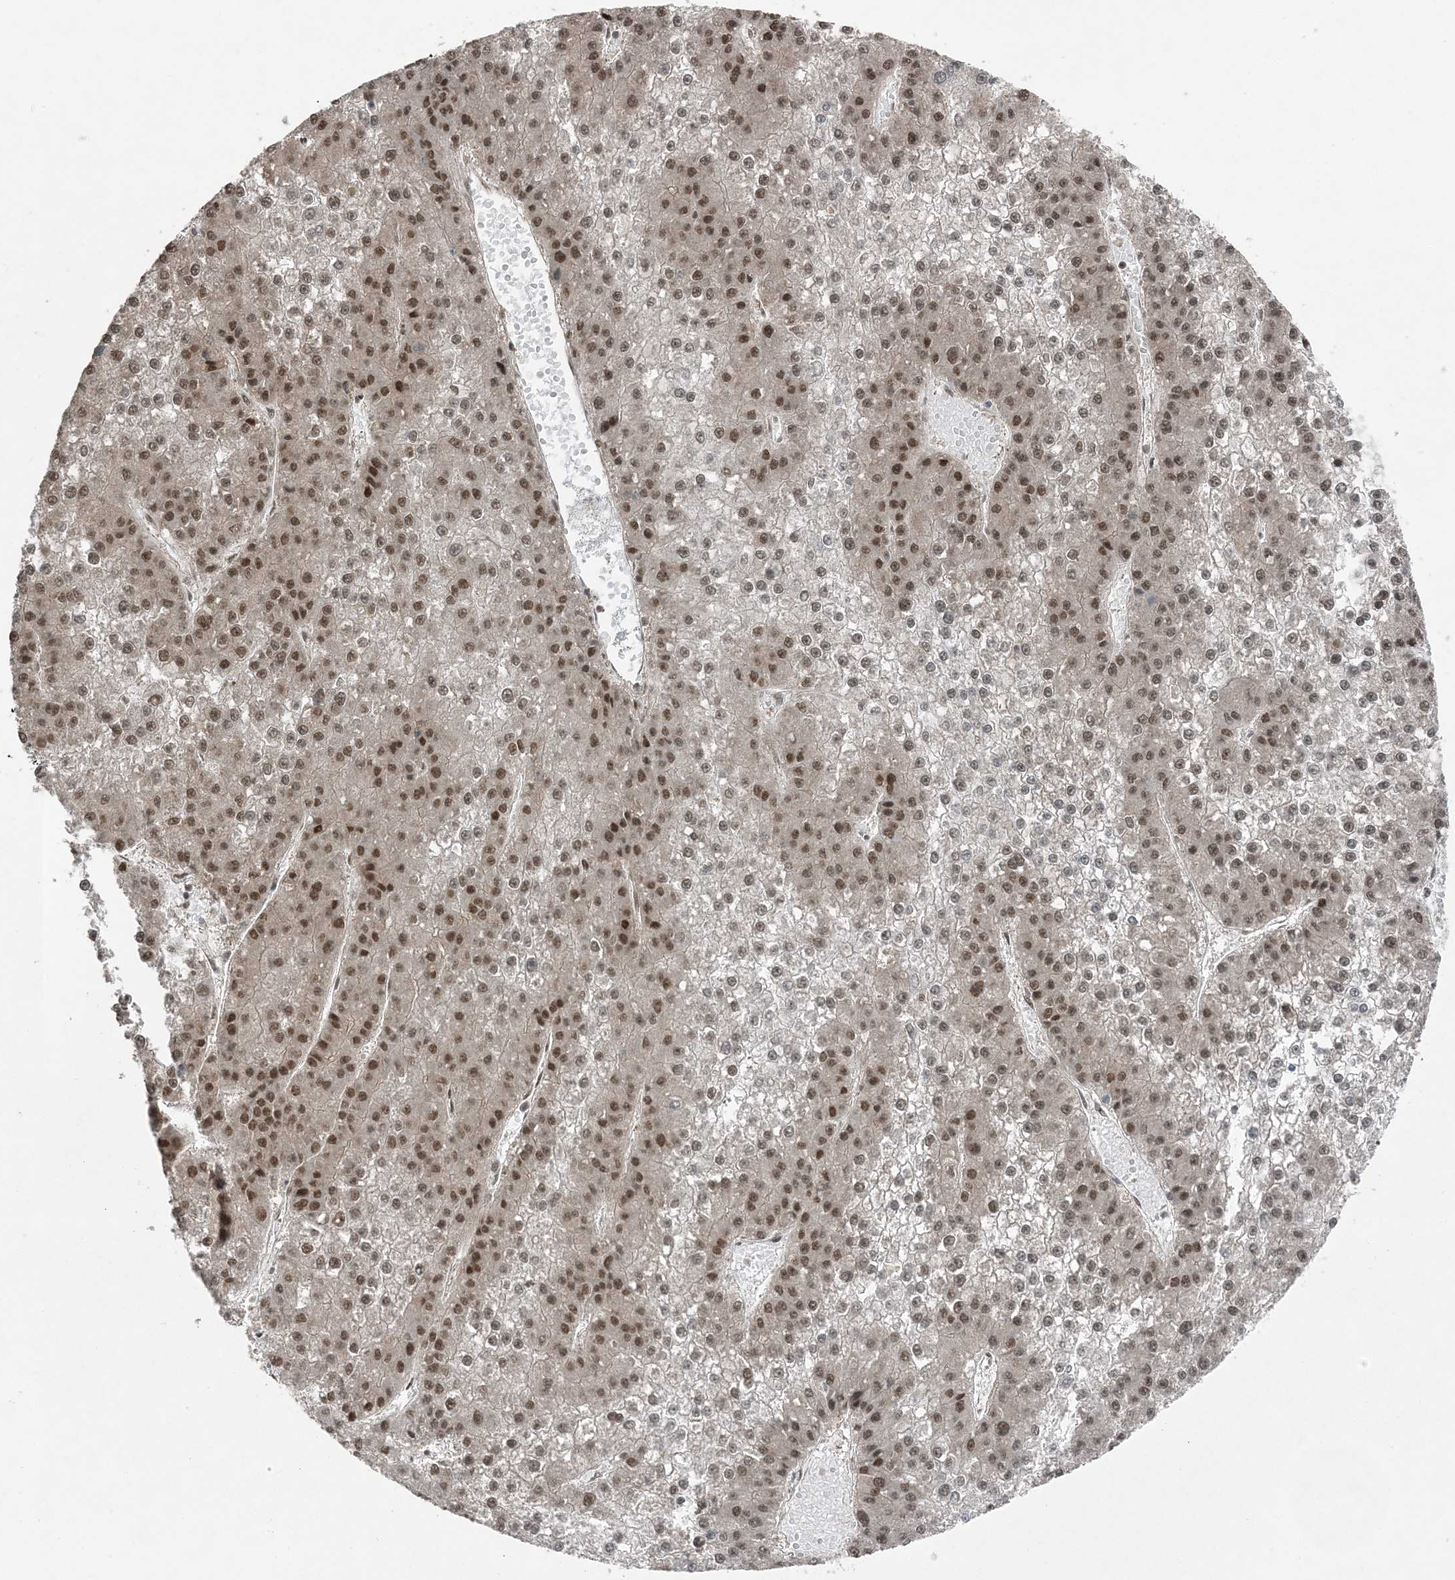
{"staining": {"intensity": "moderate", "quantity": ">75%", "location": "nuclear"}, "tissue": "liver cancer", "cell_type": "Tumor cells", "image_type": "cancer", "snomed": [{"axis": "morphology", "description": "Carcinoma, Hepatocellular, NOS"}, {"axis": "topography", "description": "Liver"}], "caption": "Hepatocellular carcinoma (liver) stained with DAB (3,3'-diaminobenzidine) immunohistochemistry (IHC) displays medium levels of moderate nuclear expression in about >75% of tumor cells. Nuclei are stained in blue.", "gene": "COPS7B", "patient": {"sex": "female", "age": 73}}